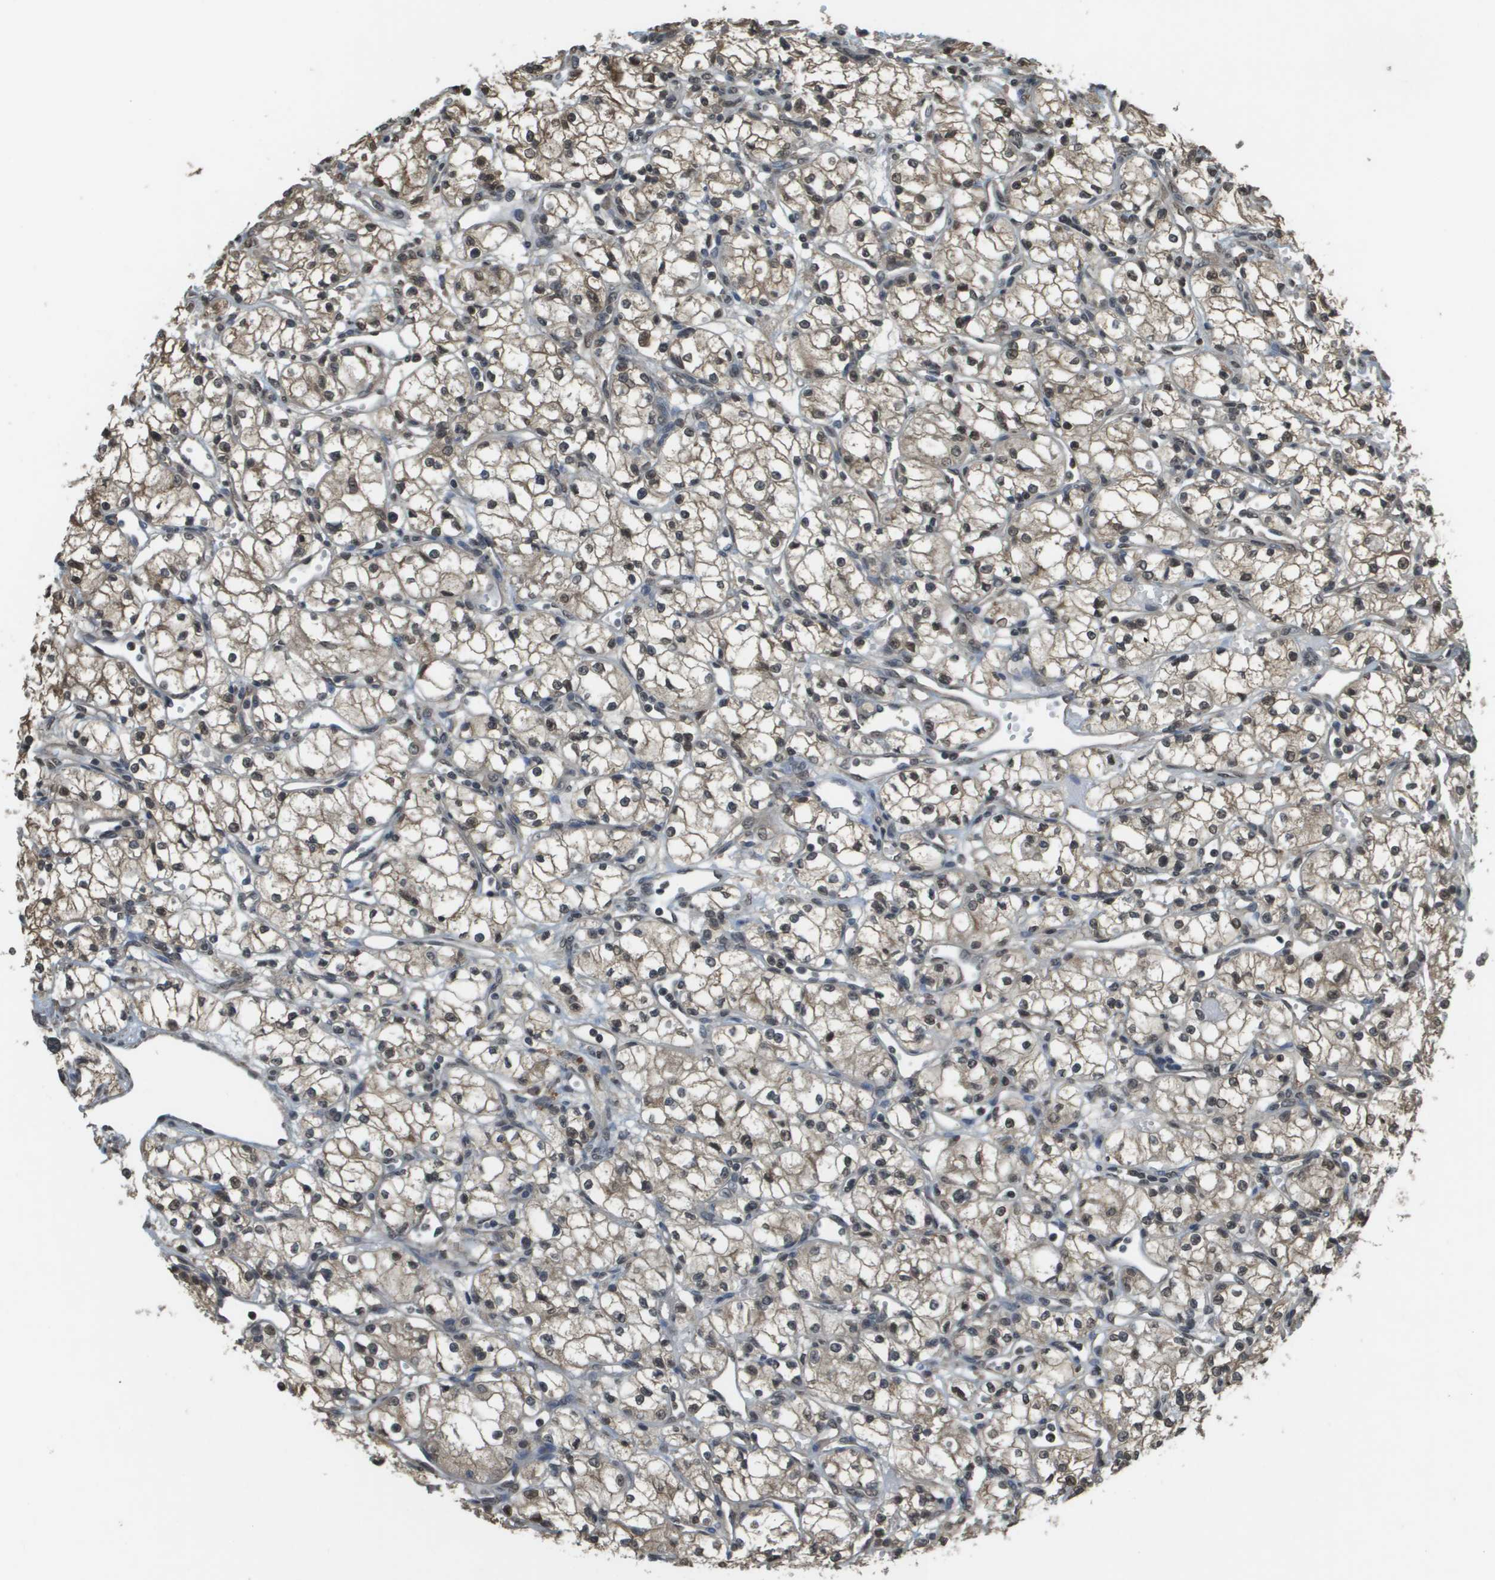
{"staining": {"intensity": "weak", "quantity": "25%-75%", "location": "cytoplasmic/membranous"}, "tissue": "renal cancer", "cell_type": "Tumor cells", "image_type": "cancer", "snomed": [{"axis": "morphology", "description": "Normal tissue, NOS"}, {"axis": "morphology", "description": "Adenocarcinoma, NOS"}, {"axis": "topography", "description": "Kidney"}], "caption": "An immunohistochemistry (IHC) photomicrograph of neoplastic tissue is shown. Protein staining in brown labels weak cytoplasmic/membranous positivity in adenocarcinoma (renal) within tumor cells.", "gene": "NDRG2", "patient": {"sex": "male", "age": 59}}